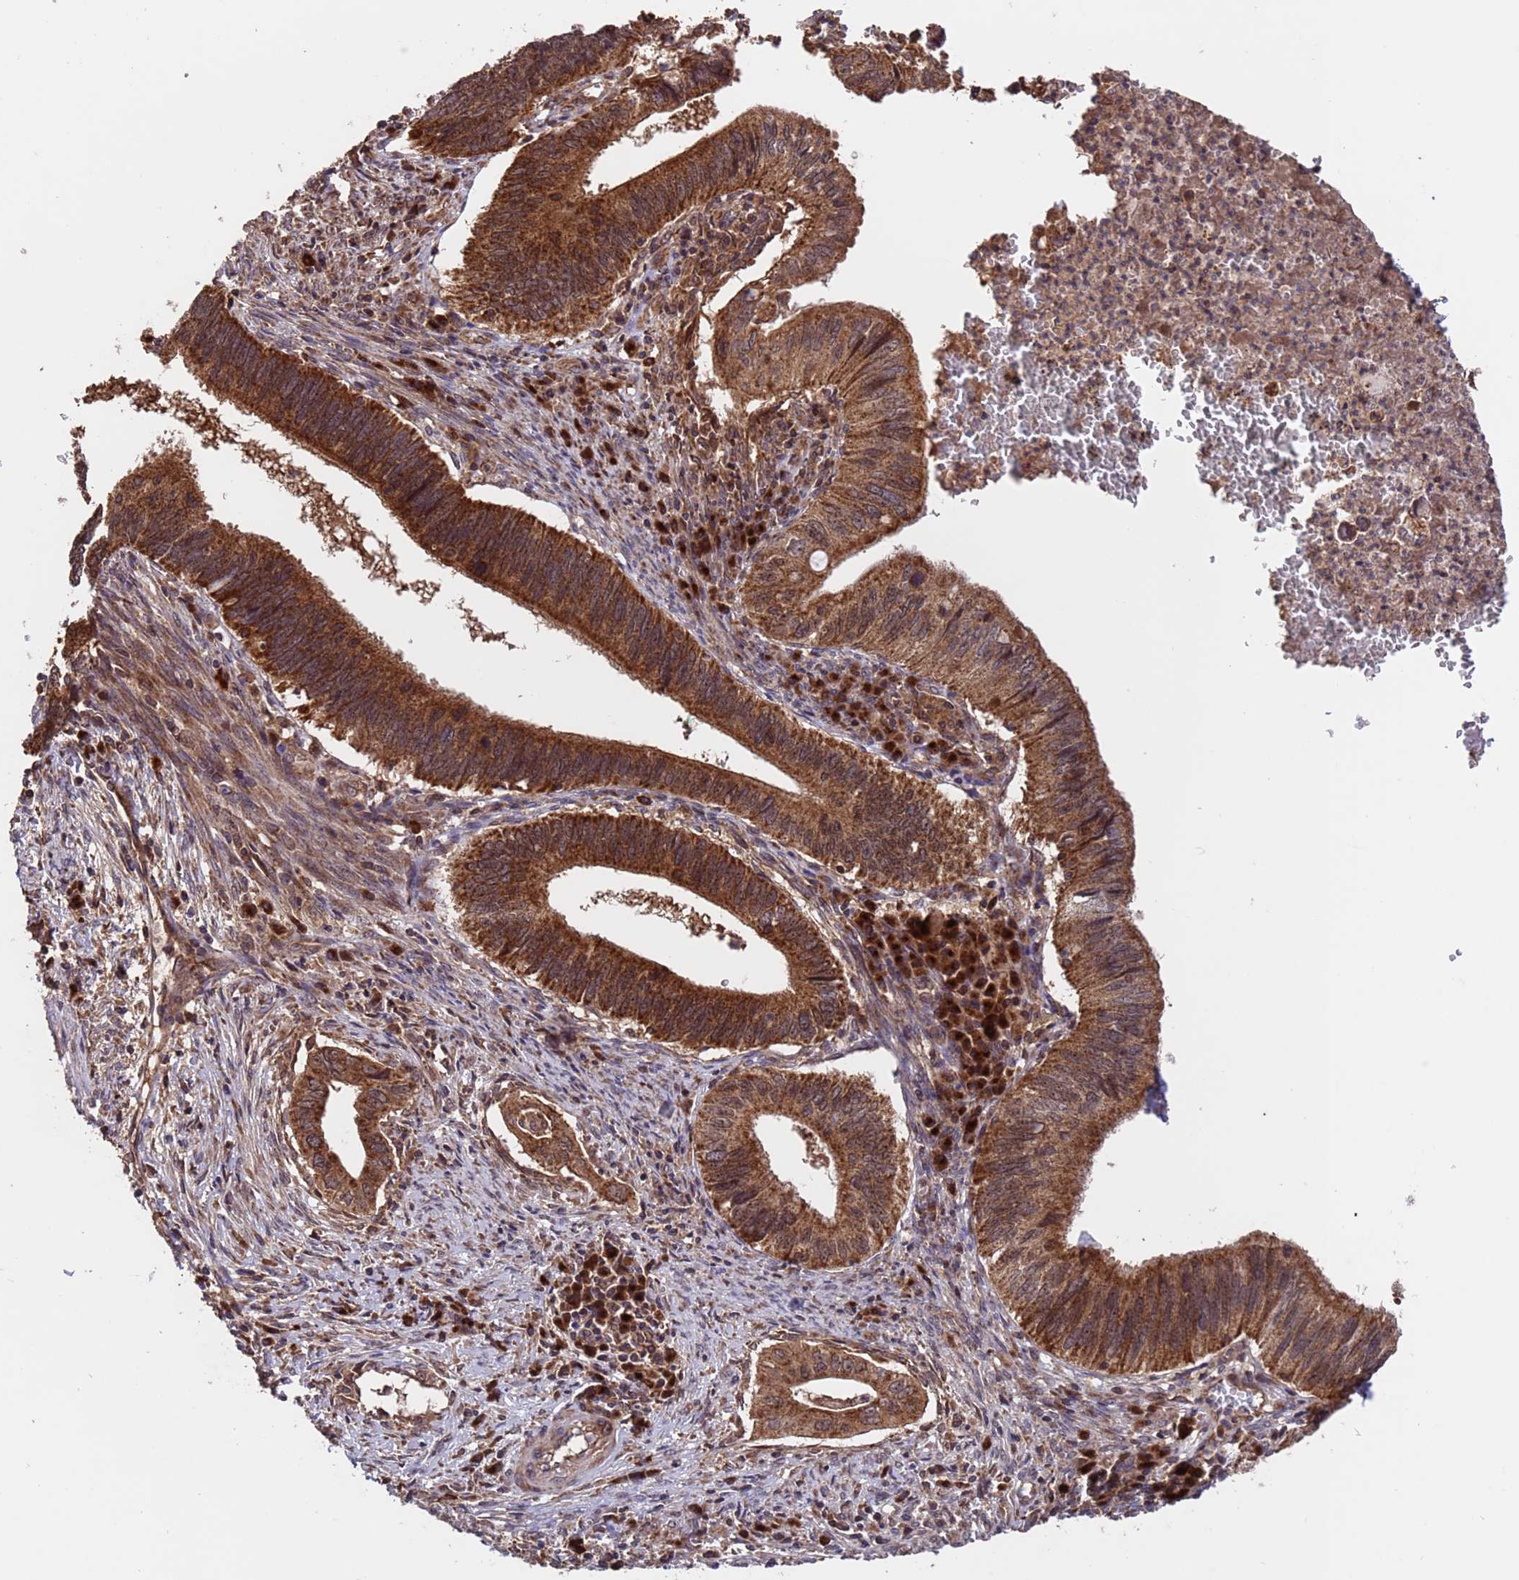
{"staining": {"intensity": "strong", "quantity": ">75%", "location": "cytoplasmic/membranous"}, "tissue": "cervical cancer", "cell_type": "Tumor cells", "image_type": "cancer", "snomed": [{"axis": "morphology", "description": "Adenocarcinoma, NOS"}, {"axis": "topography", "description": "Cervix"}], "caption": "Tumor cells demonstrate strong cytoplasmic/membranous staining in approximately >75% of cells in cervical adenocarcinoma.", "gene": "TSR3", "patient": {"sex": "female", "age": 42}}